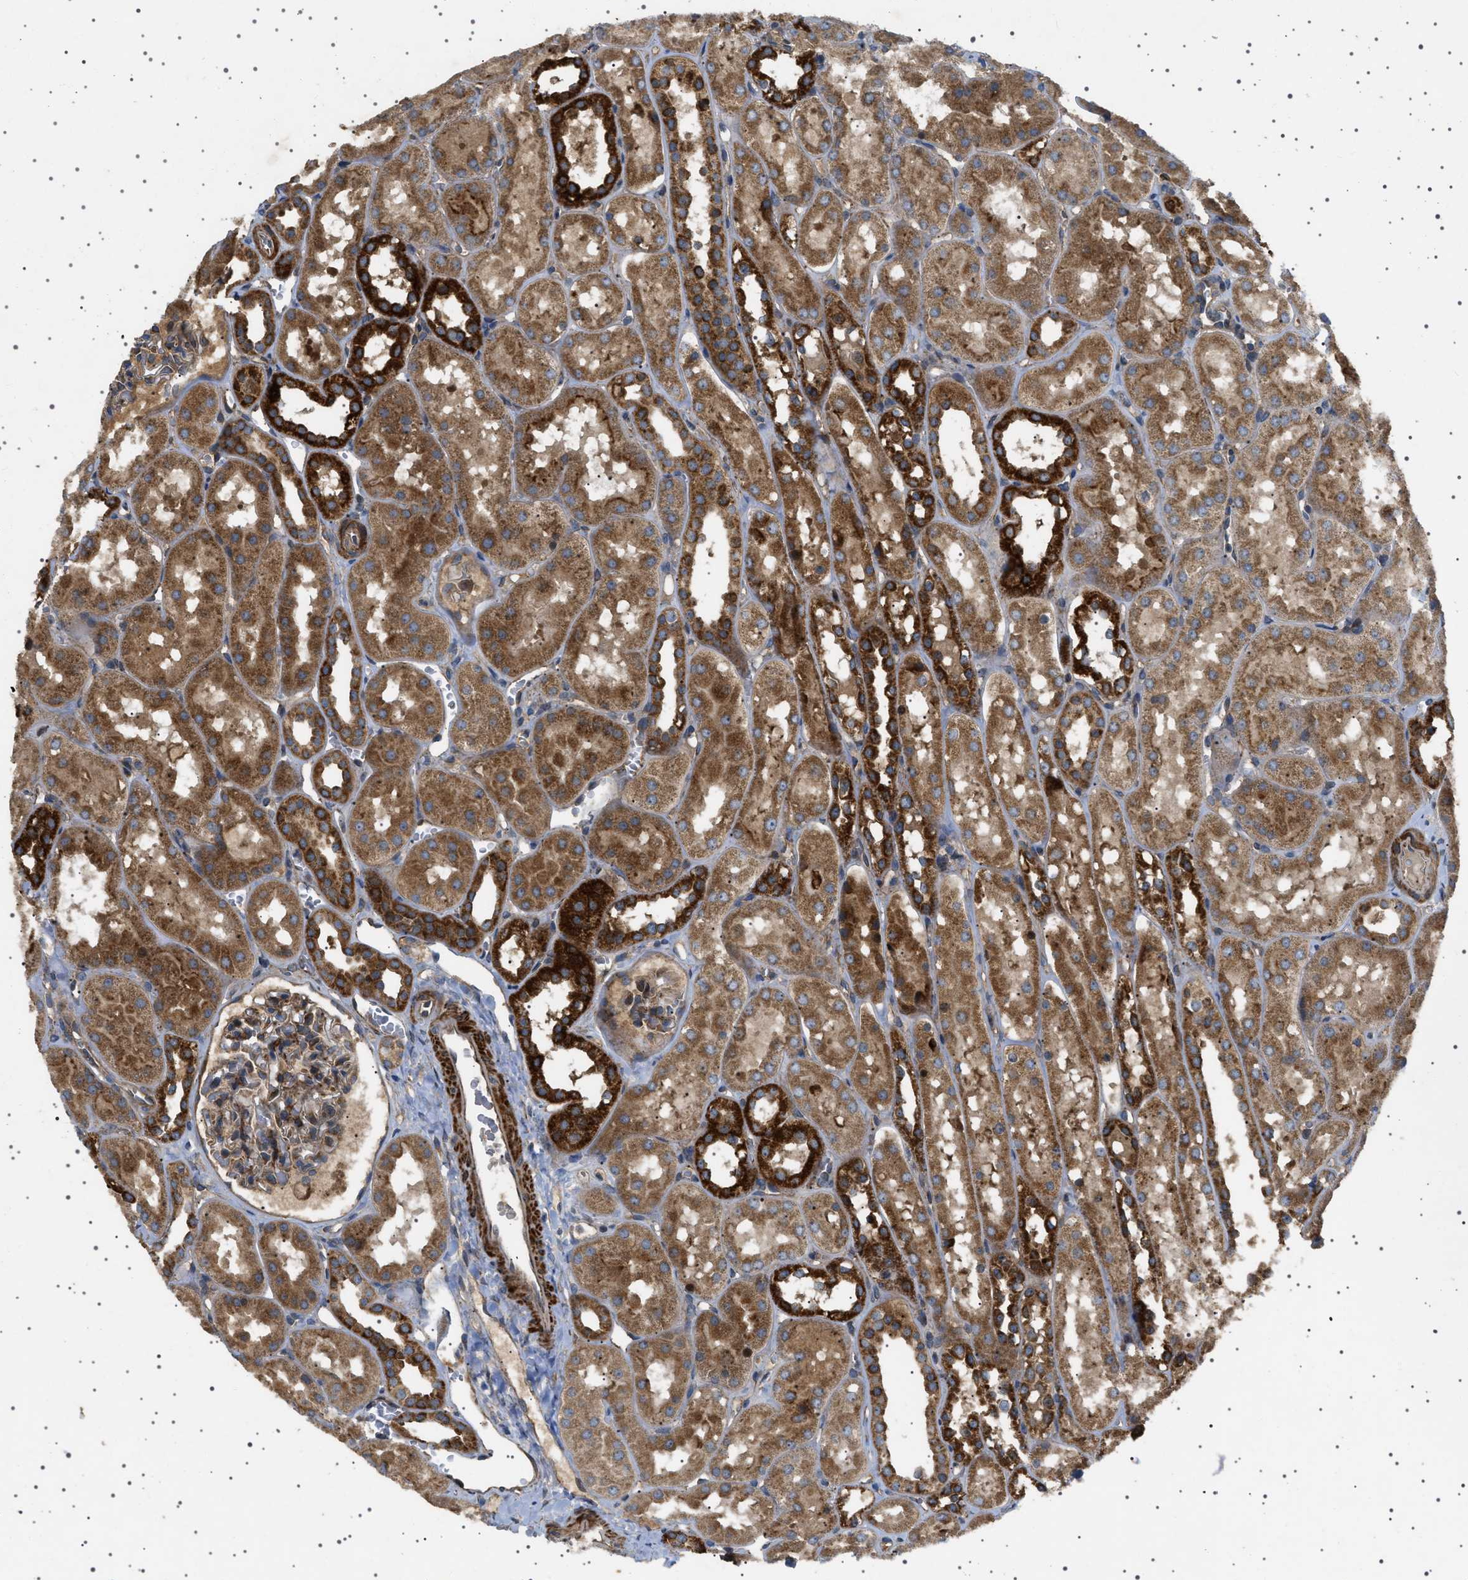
{"staining": {"intensity": "strong", "quantity": ">75%", "location": "cytoplasmic/membranous"}, "tissue": "kidney", "cell_type": "Cells in glomeruli", "image_type": "normal", "snomed": [{"axis": "morphology", "description": "Normal tissue, NOS"}, {"axis": "topography", "description": "Kidney"}, {"axis": "topography", "description": "Urinary bladder"}], "caption": "Protein positivity by immunohistochemistry demonstrates strong cytoplasmic/membranous expression in approximately >75% of cells in glomeruli in unremarkable kidney. (Brightfield microscopy of DAB IHC at high magnification).", "gene": "CCDC186", "patient": {"sex": "male", "age": 16}}